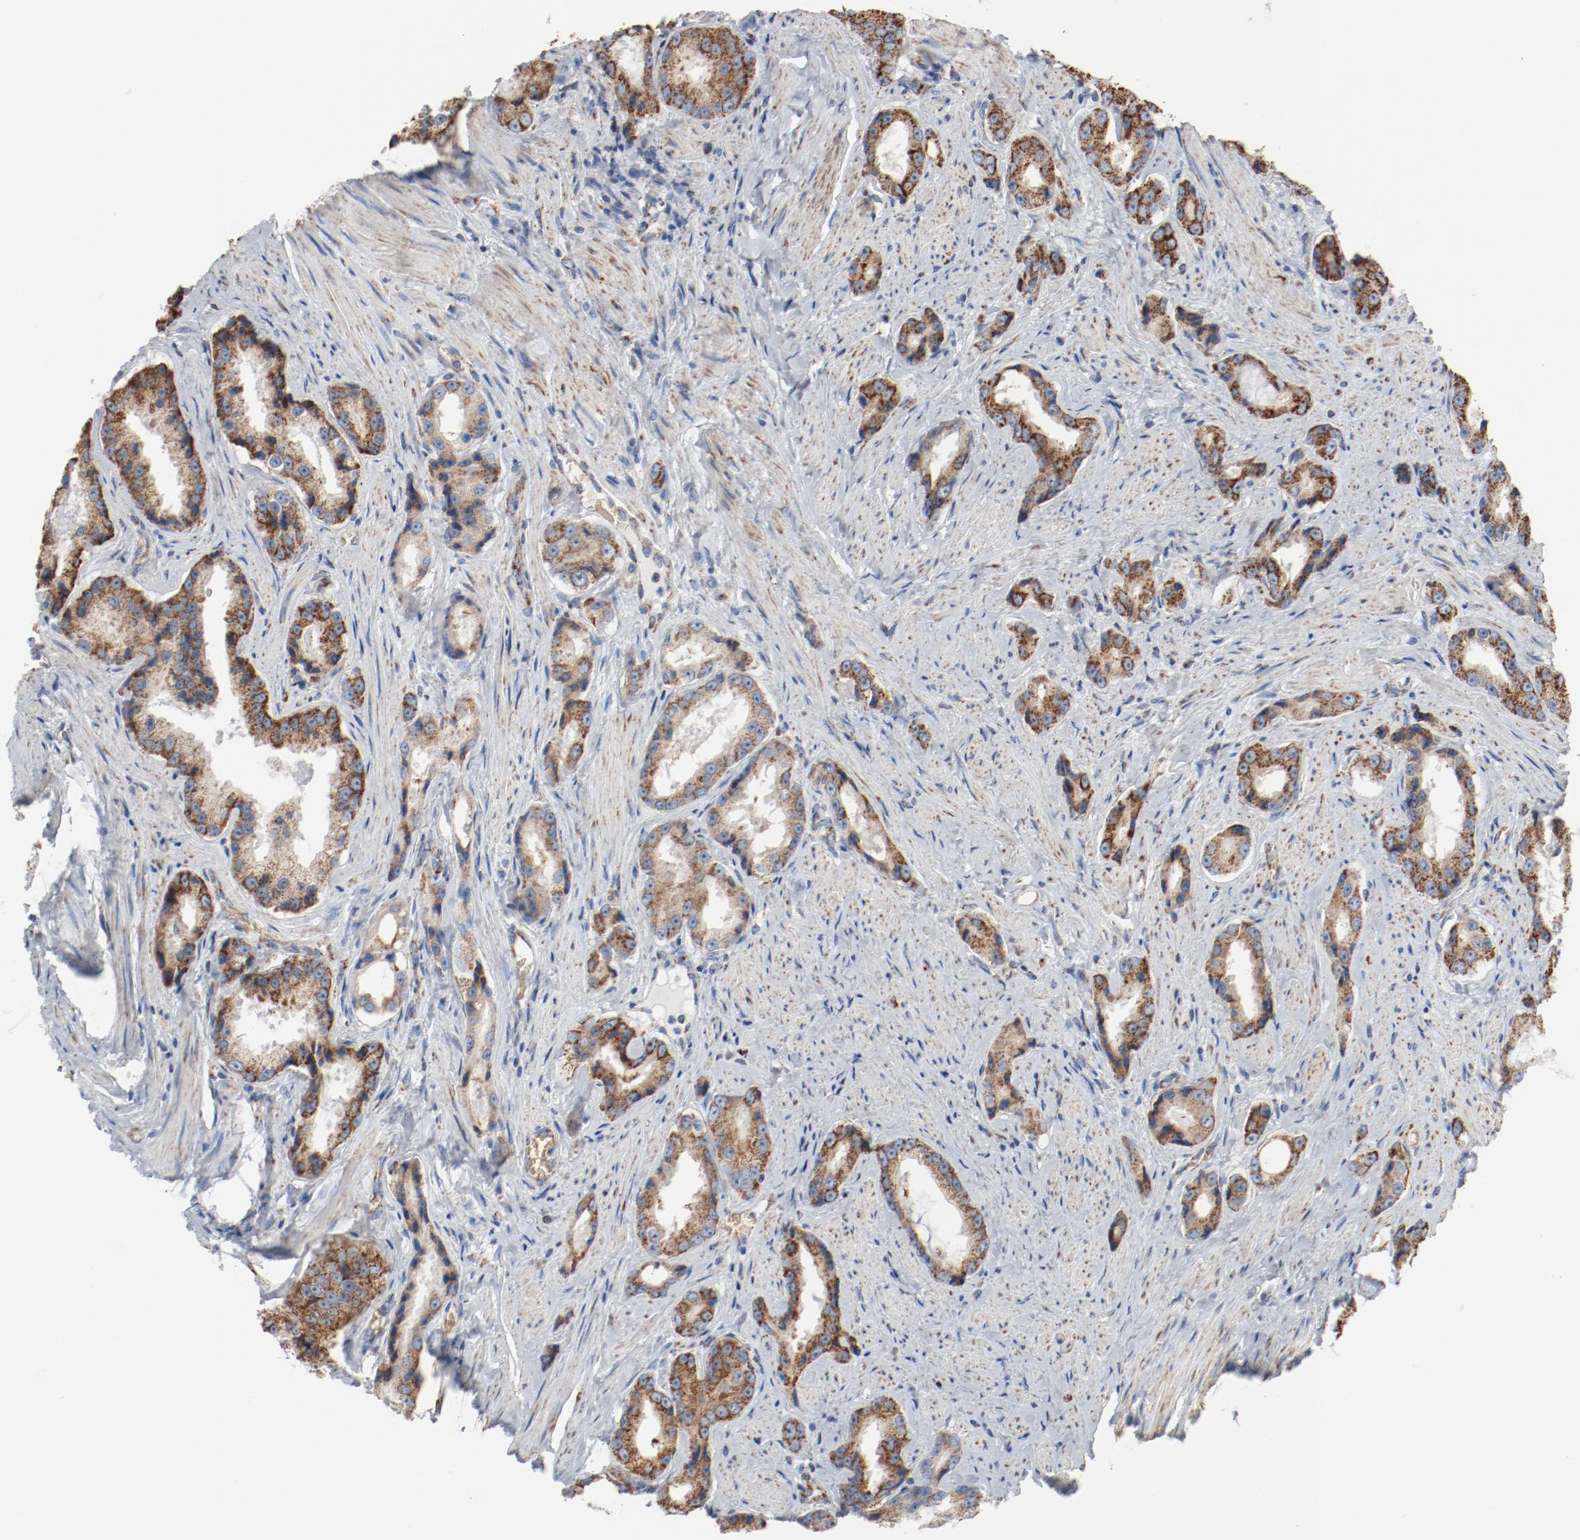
{"staining": {"intensity": "moderate", "quantity": ">75%", "location": "cytoplasmic/membranous"}, "tissue": "prostate cancer", "cell_type": "Tumor cells", "image_type": "cancer", "snomed": [{"axis": "morphology", "description": "Adenocarcinoma, Medium grade"}, {"axis": "topography", "description": "Prostate"}], "caption": "Immunohistochemical staining of human medium-grade adenocarcinoma (prostate) shows medium levels of moderate cytoplasmic/membranous protein expression in approximately >75% of tumor cells.", "gene": "NDUFB8", "patient": {"sex": "male", "age": 60}}